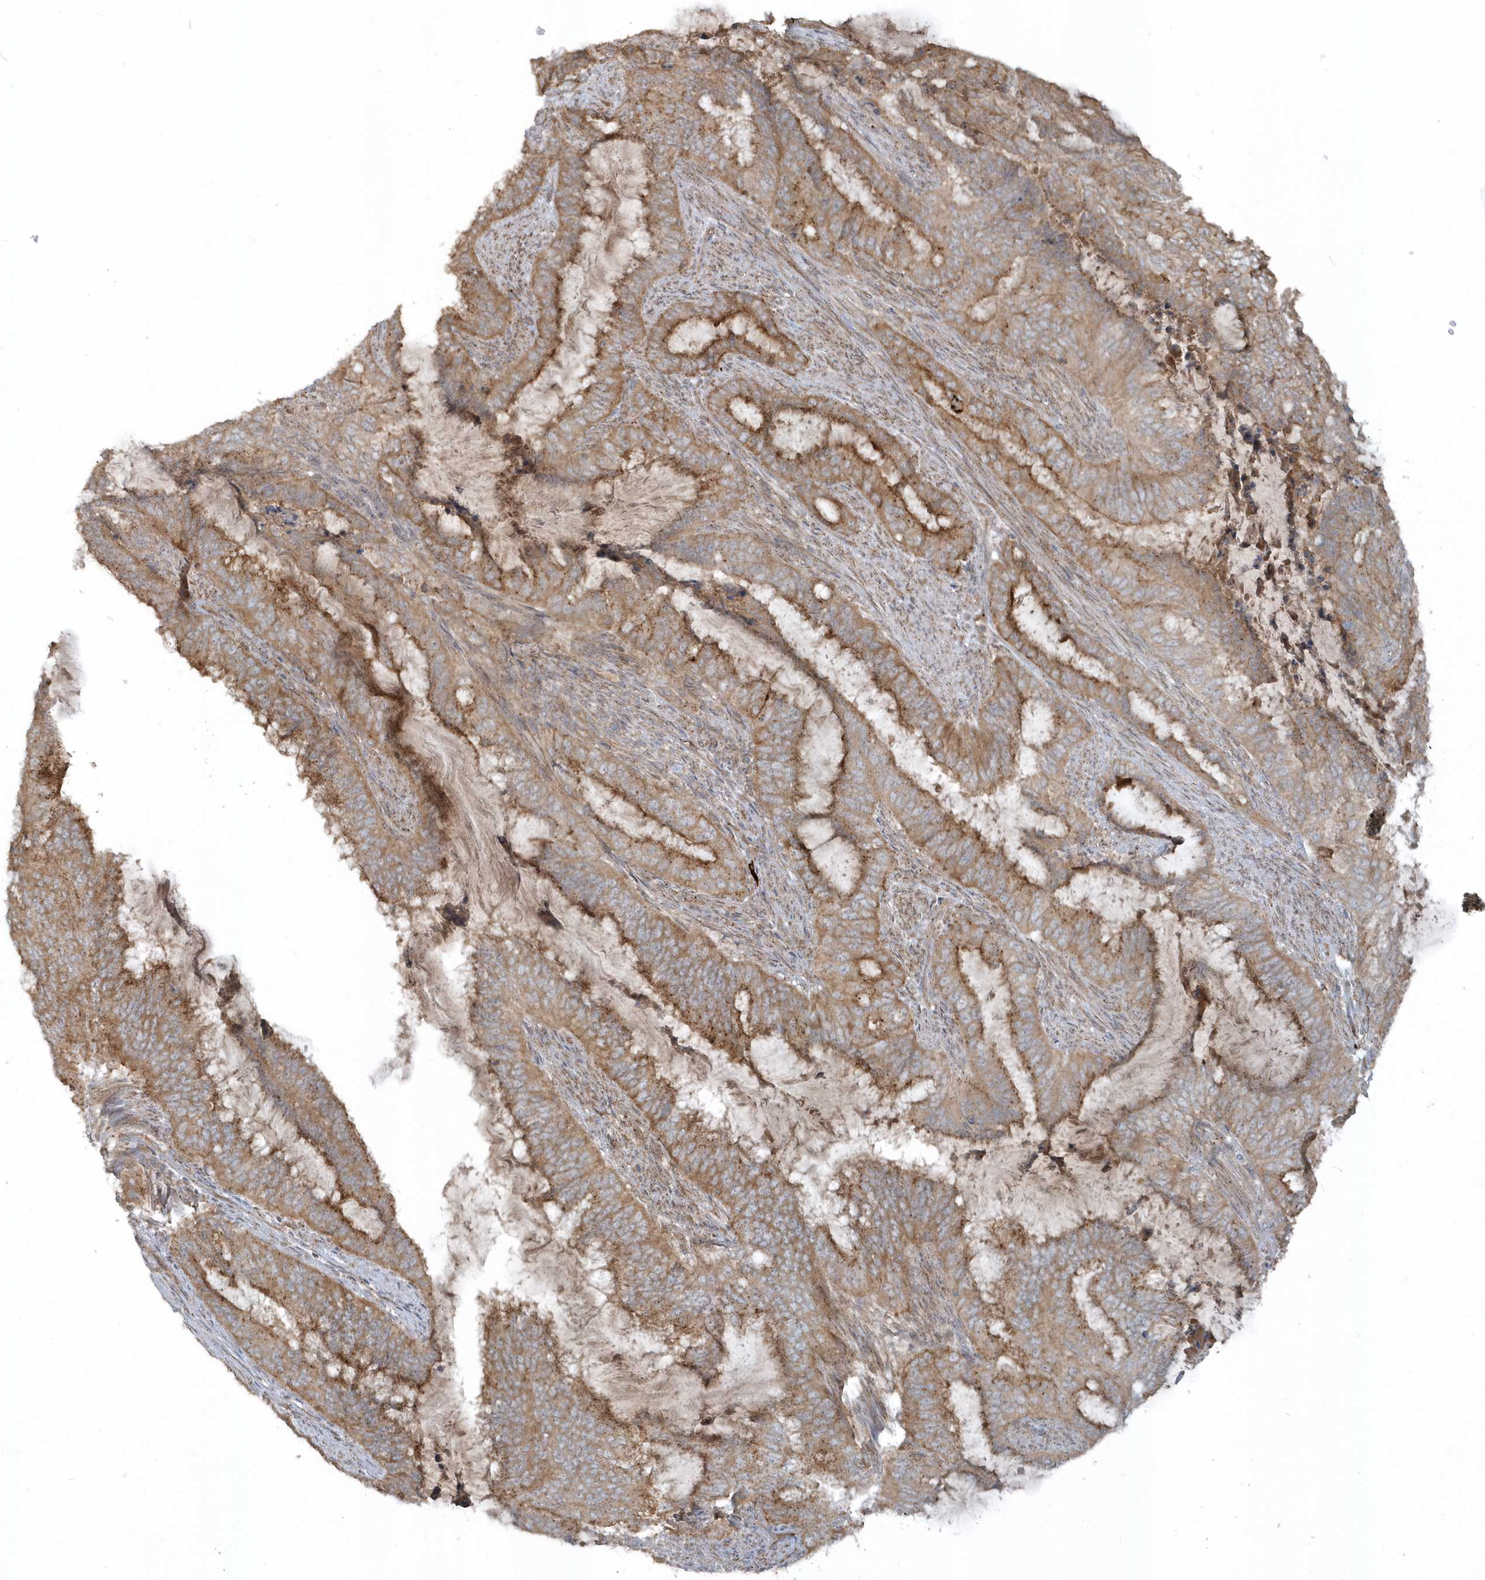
{"staining": {"intensity": "moderate", "quantity": ">75%", "location": "cytoplasmic/membranous"}, "tissue": "endometrial cancer", "cell_type": "Tumor cells", "image_type": "cancer", "snomed": [{"axis": "morphology", "description": "Adenocarcinoma, NOS"}, {"axis": "topography", "description": "Endometrium"}], "caption": "An image of endometrial cancer stained for a protein exhibits moderate cytoplasmic/membranous brown staining in tumor cells.", "gene": "STIM2", "patient": {"sex": "female", "age": 51}}